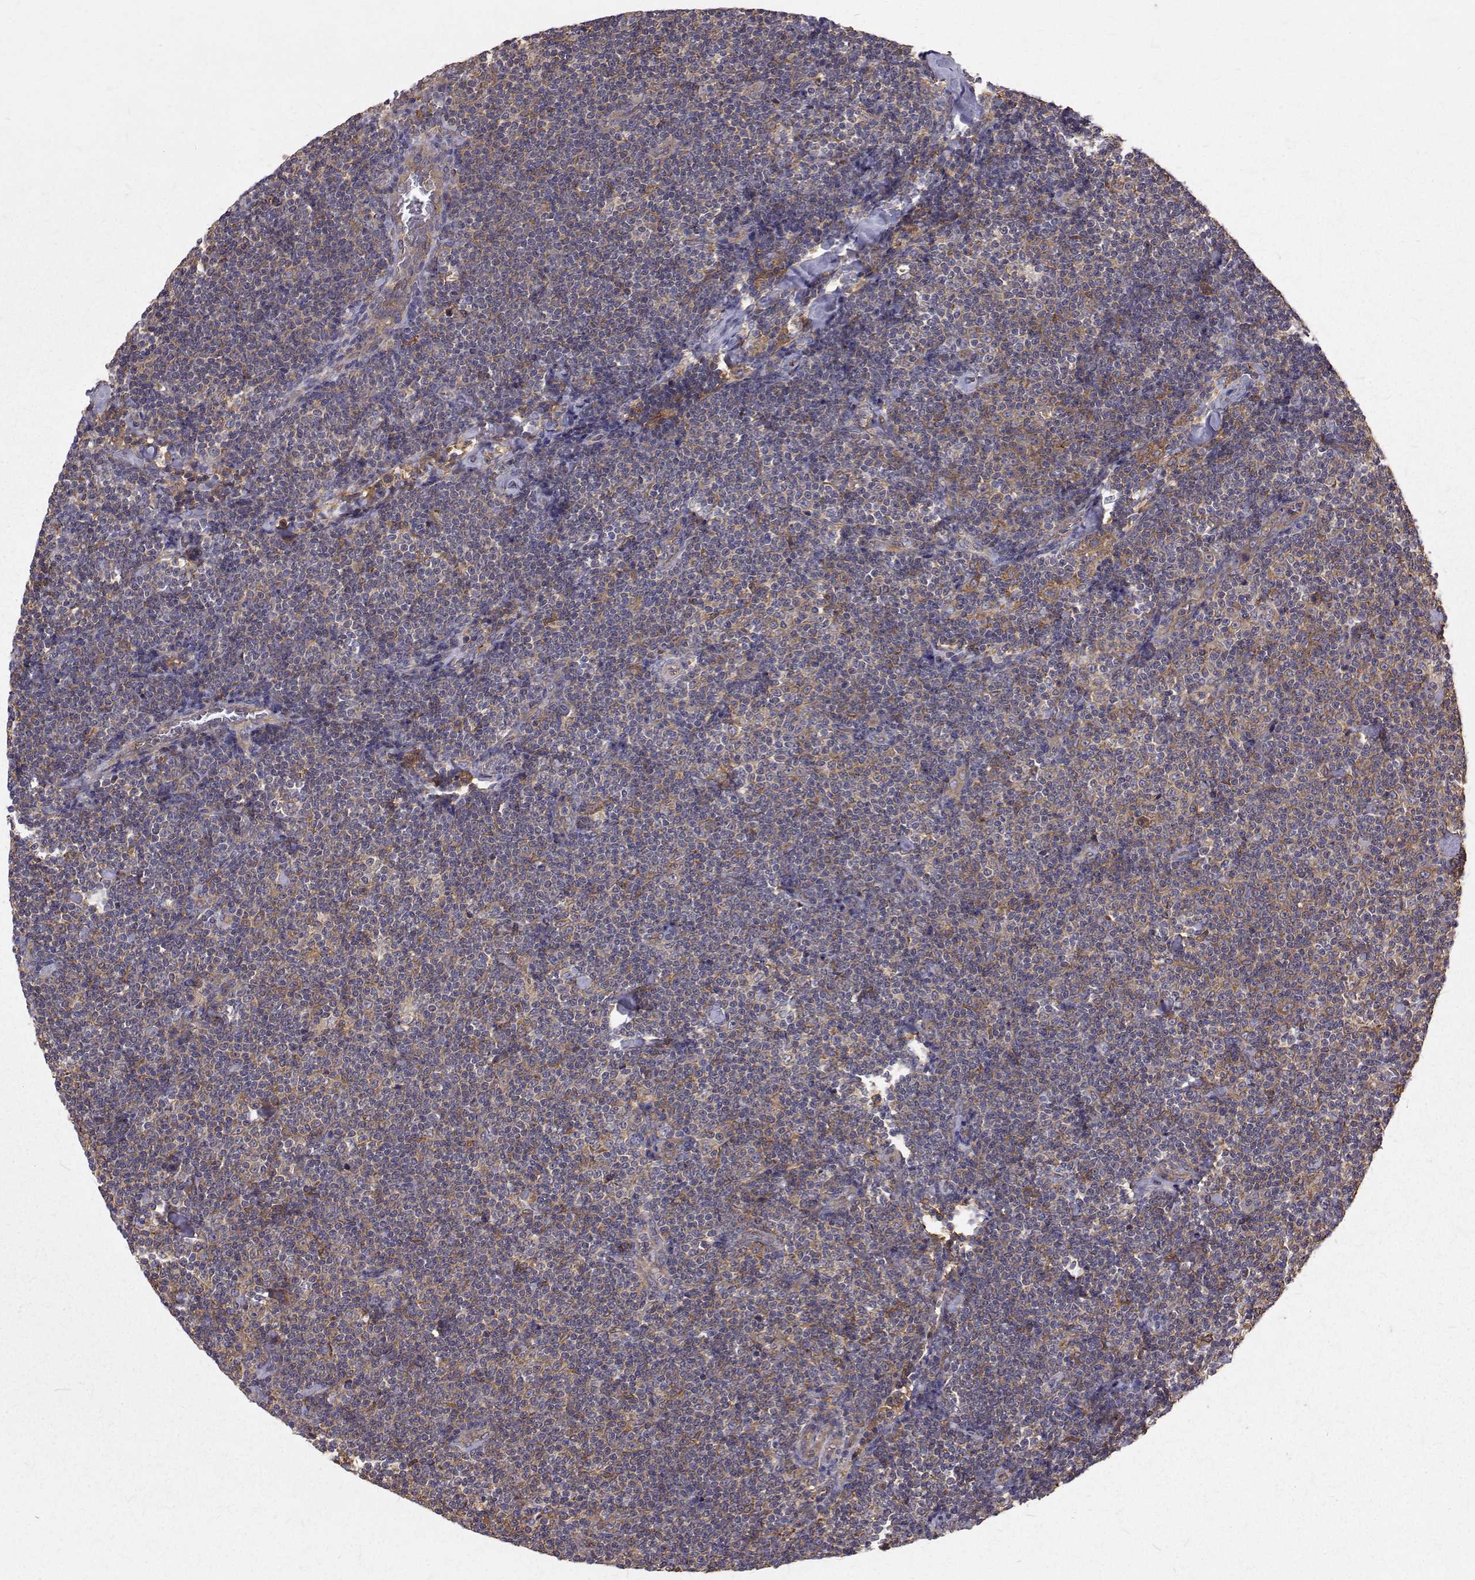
{"staining": {"intensity": "weak", "quantity": "<25%", "location": "cytoplasmic/membranous"}, "tissue": "lymphoma", "cell_type": "Tumor cells", "image_type": "cancer", "snomed": [{"axis": "morphology", "description": "Malignant lymphoma, non-Hodgkin's type, Low grade"}, {"axis": "topography", "description": "Lymph node"}], "caption": "Tumor cells are negative for brown protein staining in malignant lymphoma, non-Hodgkin's type (low-grade). The staining was performed using DAB to visualize the protein expression in brown, while the nuclei were stained in blue with hematoxylin (Magnification: 20x).", "gene": "FARSB", "patient": {"sex": "male", "age": 81}}